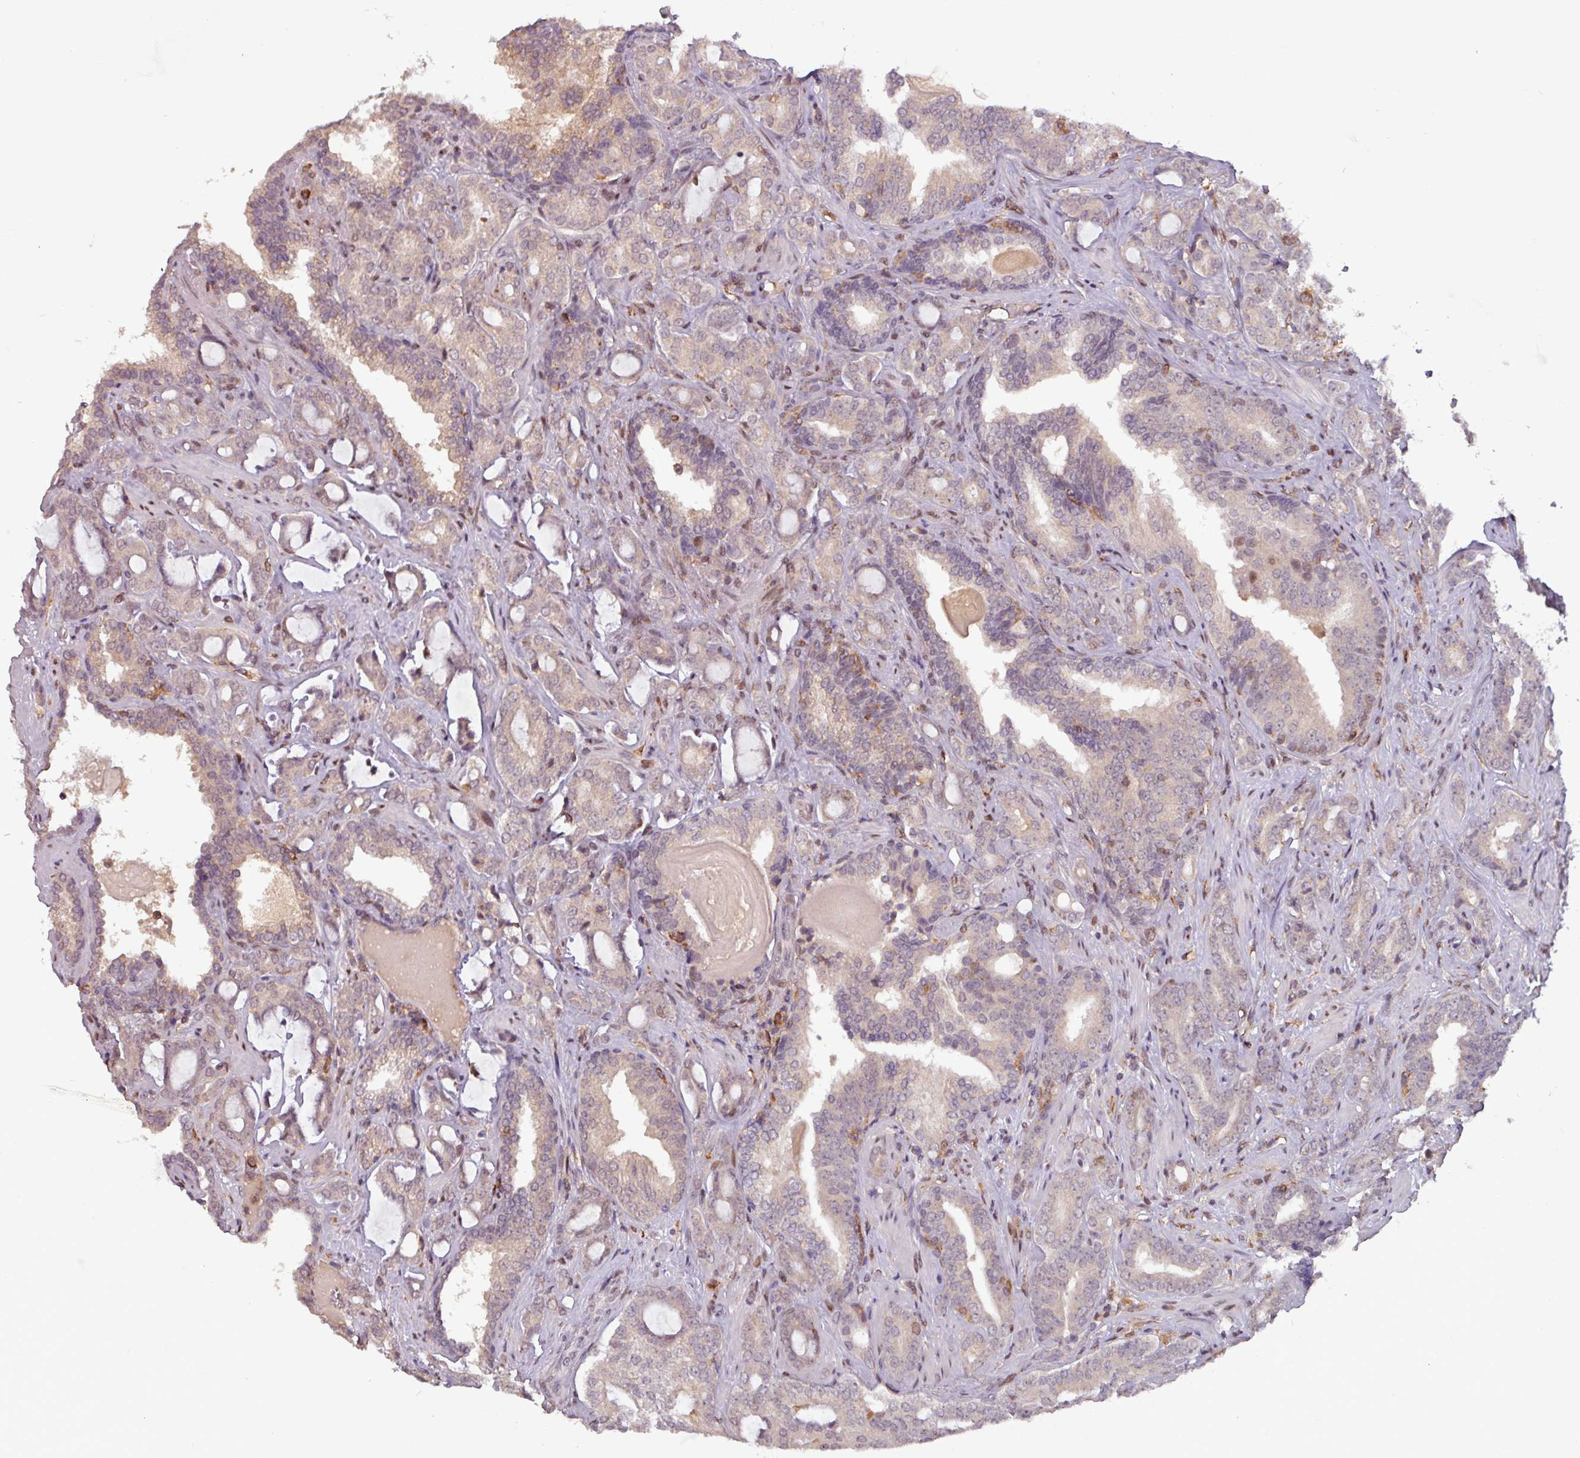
{"staining": {"intensity": "weak", "quantity": "25%-75%", "location": "cytoplasmic/membranous"}, "tissue": "prostate cancer", "cell_type": "Tumor cells", "image_type": "cancer", "snomed": [{"axis": "morphology", "description": "Adenocarcinoma, High grade"}, {"axis": "topography", "description": "Prostate"}], "caption": "Immunohistochemical staining of prostate adenocarcinoma (high-grade) reveals low levels of weak cytoplasmic/membranous protein staining in about 25%-75% of tumor cells. Nuclei are stained in blue.", "gene": "PRRX1", "patient": {"sex": "male", "age": 63}}